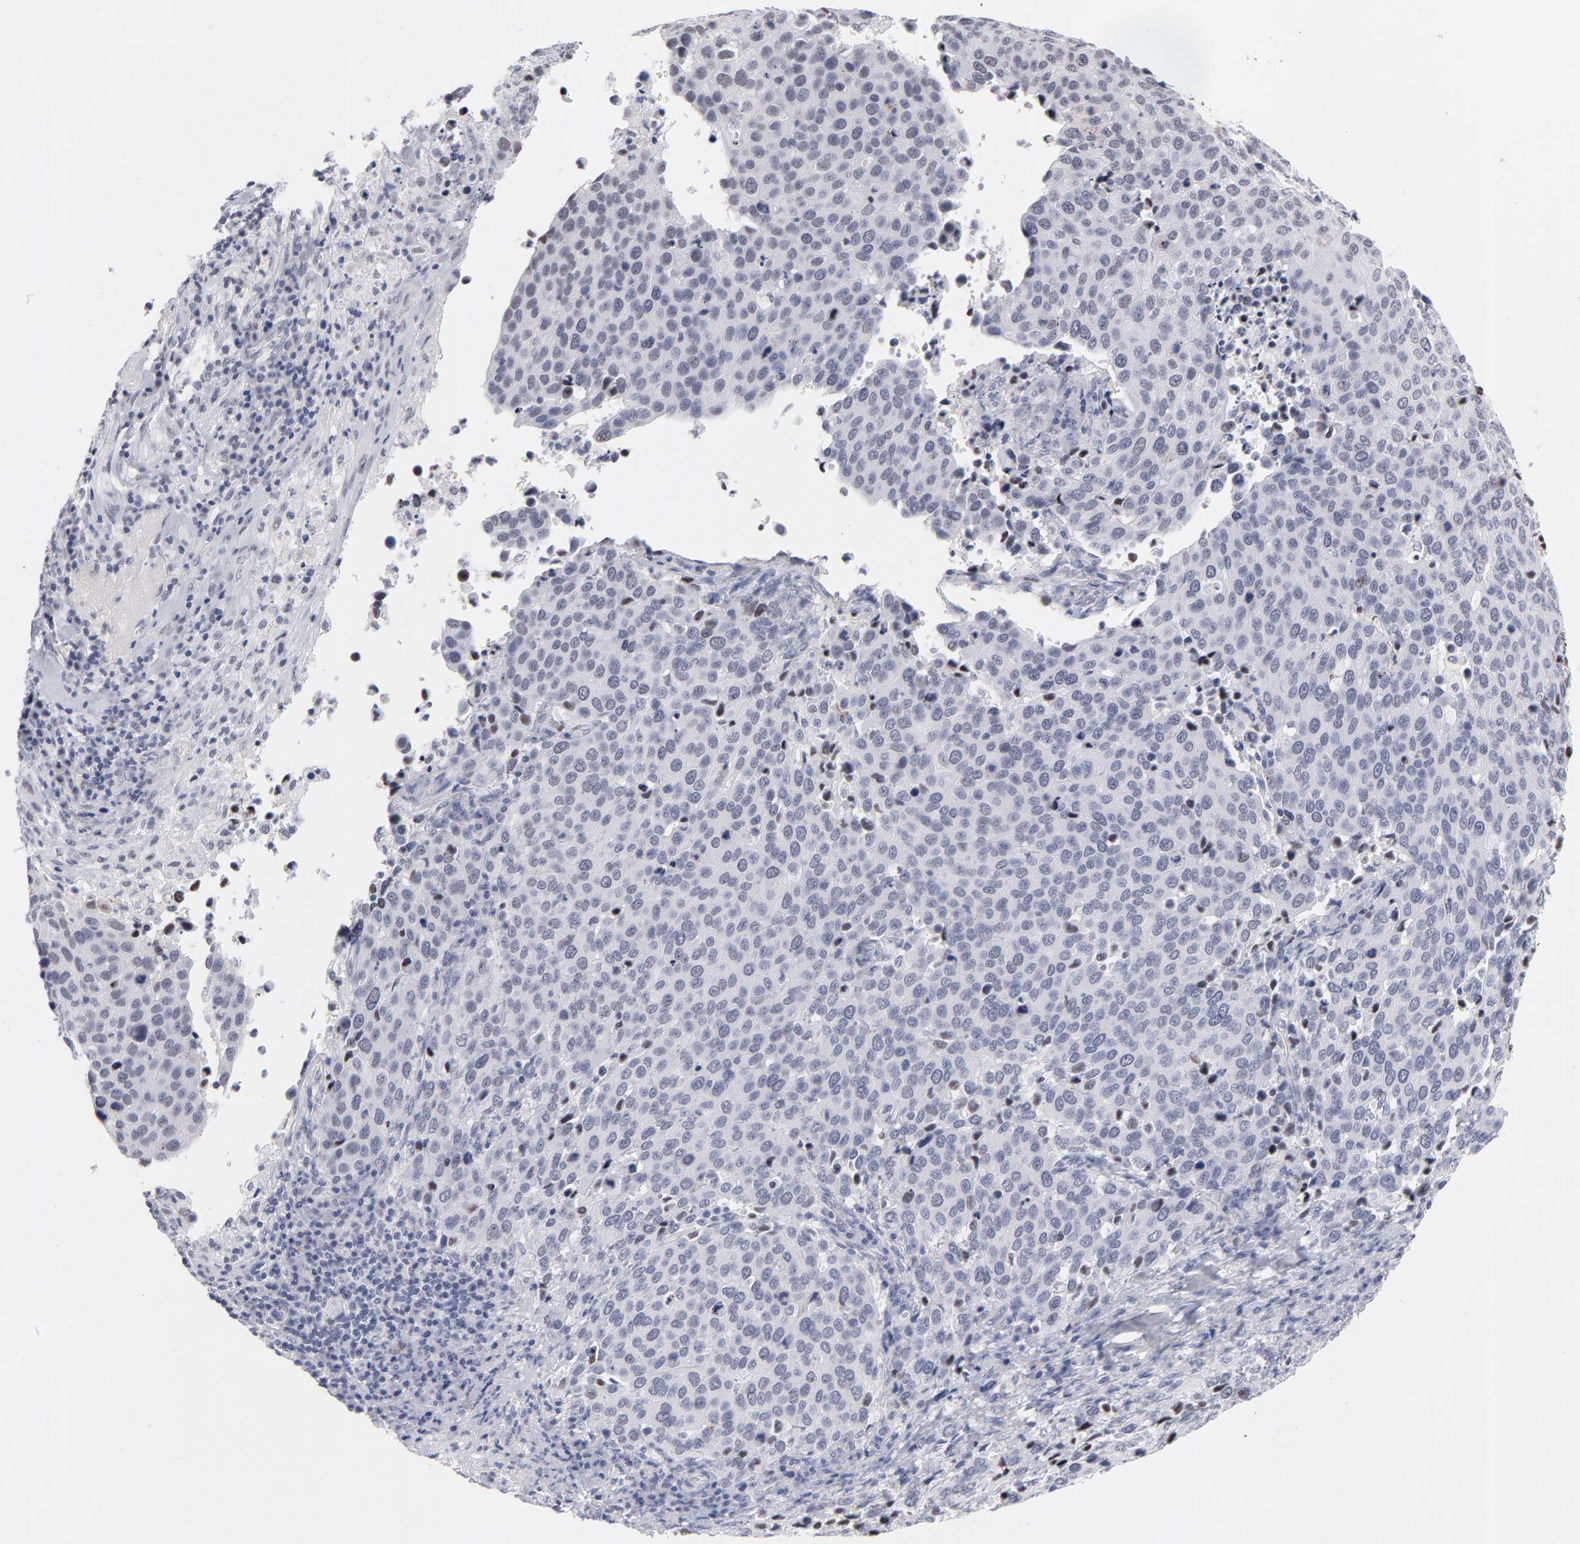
{"staining": {"intensity": "negative", "quantity": "none", "location": "none"}, "tissue": "cervical cancer", "cell_type": "Tumor cells", "image_type": "cancer", "snomed": [{"axis": "morphology", "description": "Squamous cell carcinoma, NOS"}, {"axis": "topography", "description": "Cervix"}], "caption": "Immunohistochemistry (IHC) of cervical cancer shows no staining in tumor cells.", "gene": "KHNYN", "patient": {"sex": "female", "age": 54}}